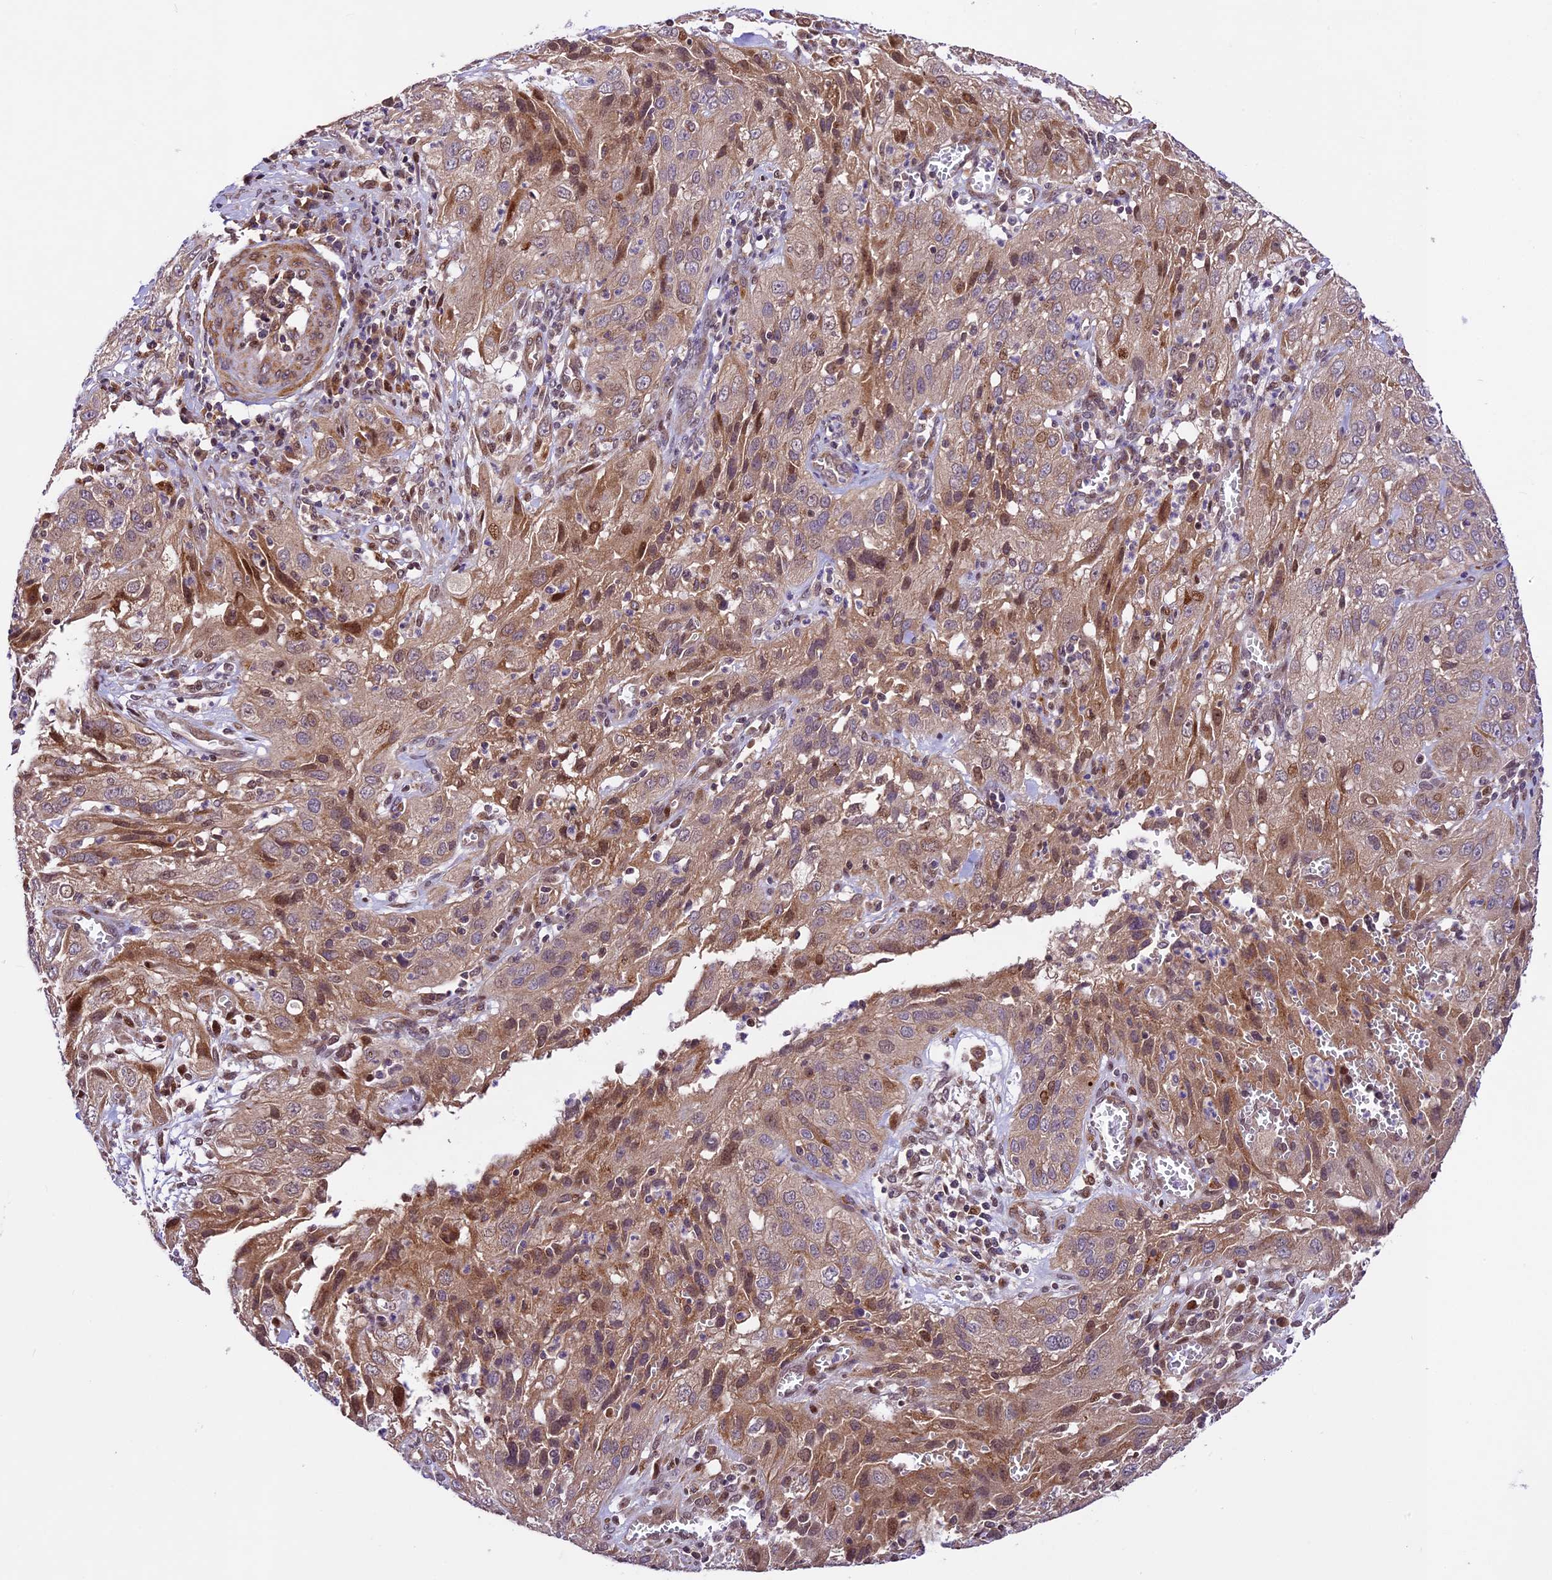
{"staining": {"intensity": "moderate", "quantity": "25%-75%", "location": "cytoplasmic/membranous"}, "tissue": "cervical cancer", "cell_type": "Tumor cells", "image_type": "cancer", "snomed": [{"axis": "morphology", "description": "Squamous cell carcinoma, NOS"}, {"axis": "topography", "description": "Cervix"}], "caption": "Immunohistochemical staining of cervical squamous cell carcinoma displays medium levels of moderate cytoplasmic/membranous protein staining in about 25%-75% of tumor cells.", "gene": "CCSER1", "patient": {"sex": "female", "age": 32}}